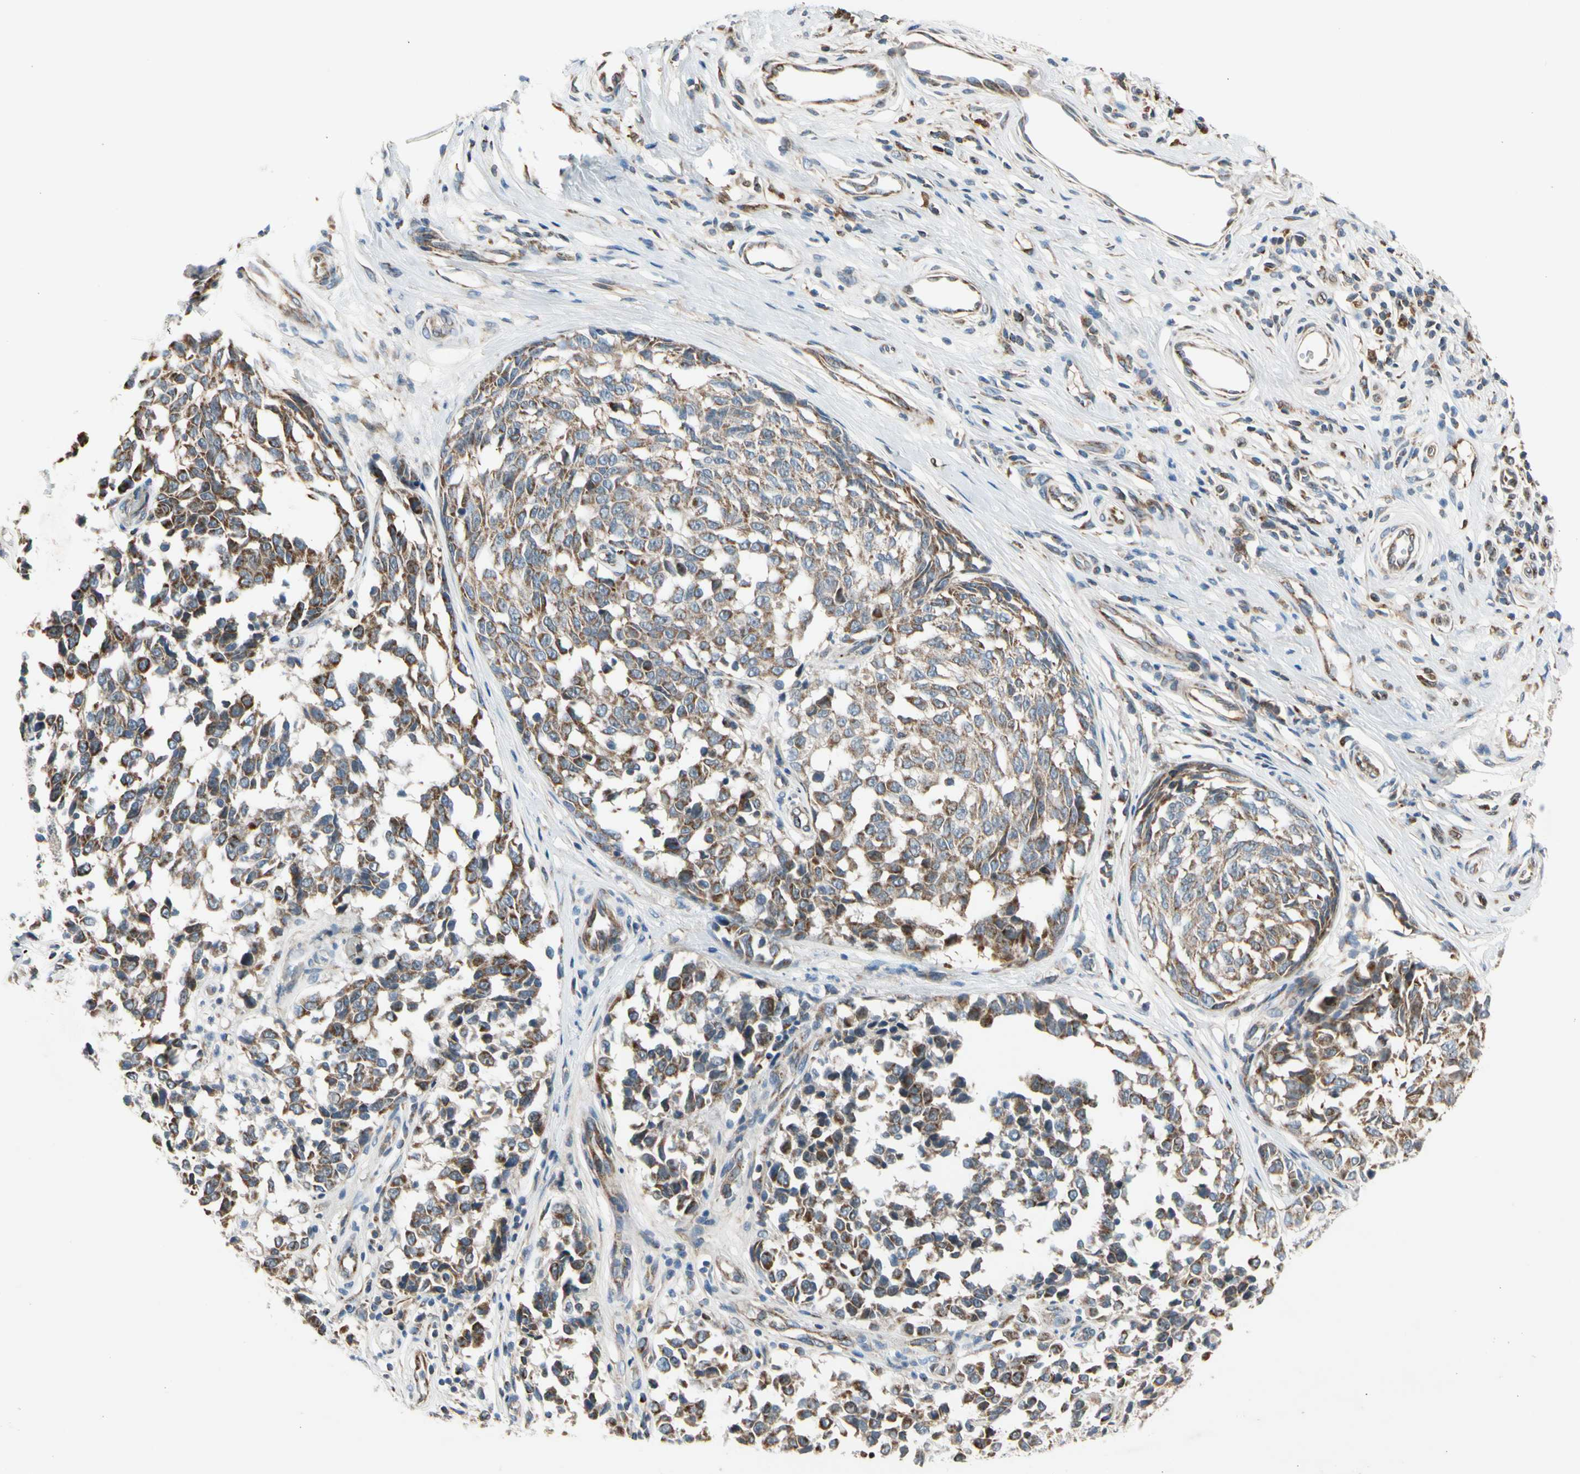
{"staining": {"intensity": "moderate", "quantity": ">75%", "location": "cytoplasmic/membranous"}, "tissue": "melanoma", "cell_type": "Tumor cells", "image_type": "cancer", "snomed": [{"axis": "morphology", "description": "Malignant melanoma, NOS"}, {"axis": "topography", "description": "Skin"}], "caption": "About >75% of tumor cells in human melanoma reveal moderate cytoplasmic/membranous protein expression as visualized by brown immunohistochemical staining.", "gene": "NPHP3", "patient": {"sex": "female", "age": 64}}